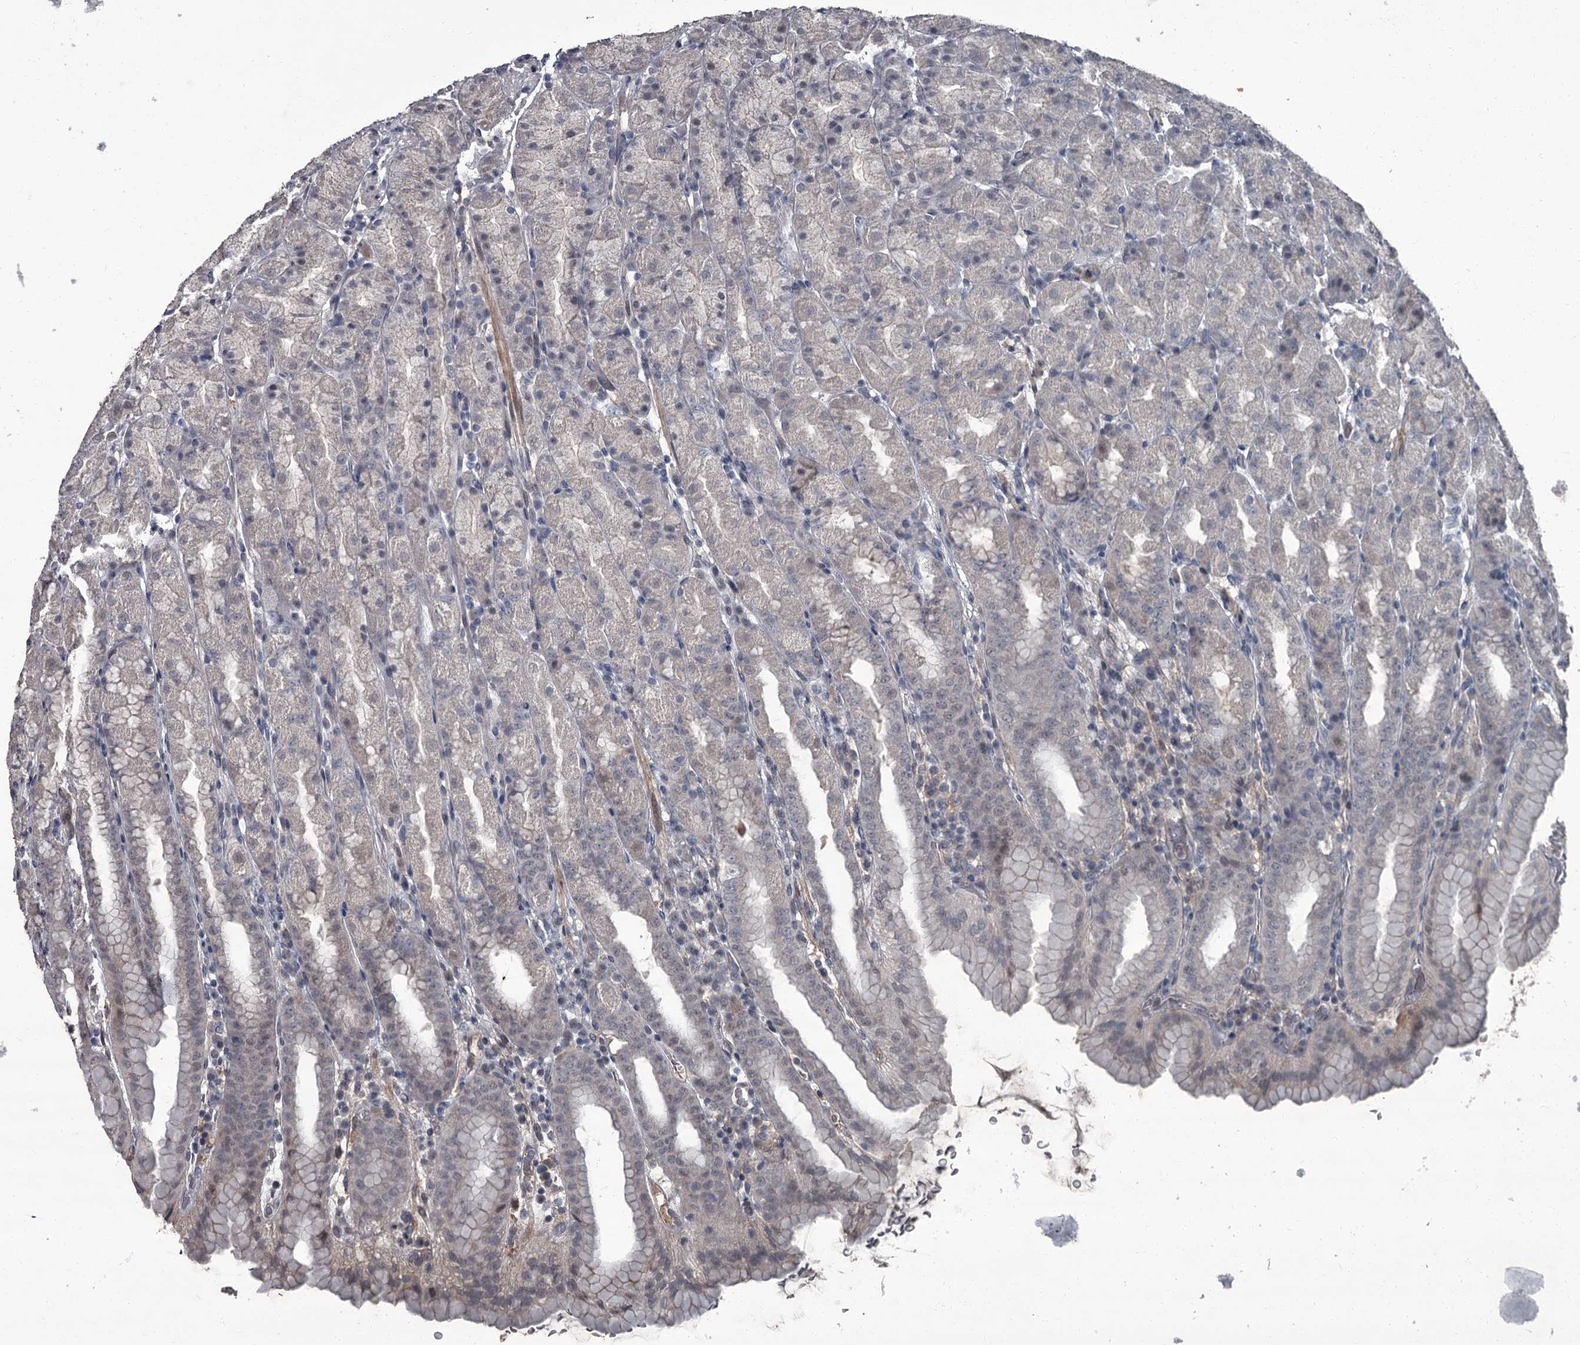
{"staining": {"intensity": "weak", "quantity": "<25%", "location": "nuclear"}, "tissue": "stomach", "cell_type": "Glandular cells", "image_type": "normal", "snomed": [{"axis": "morphology", "description": "Normal tissue, NOS"}, {"axis": "topography", "description": "Stomach, upper"}], "caption": "Immunohistochemistry (IHC) image of normal stomach: human stomach stained with DAB (3,3'-diaminobenzidine) reveals no significant protein expression in glandular cells.", "gene": "FLVCR2", "patient": {"sex": "male", "age": 68}}